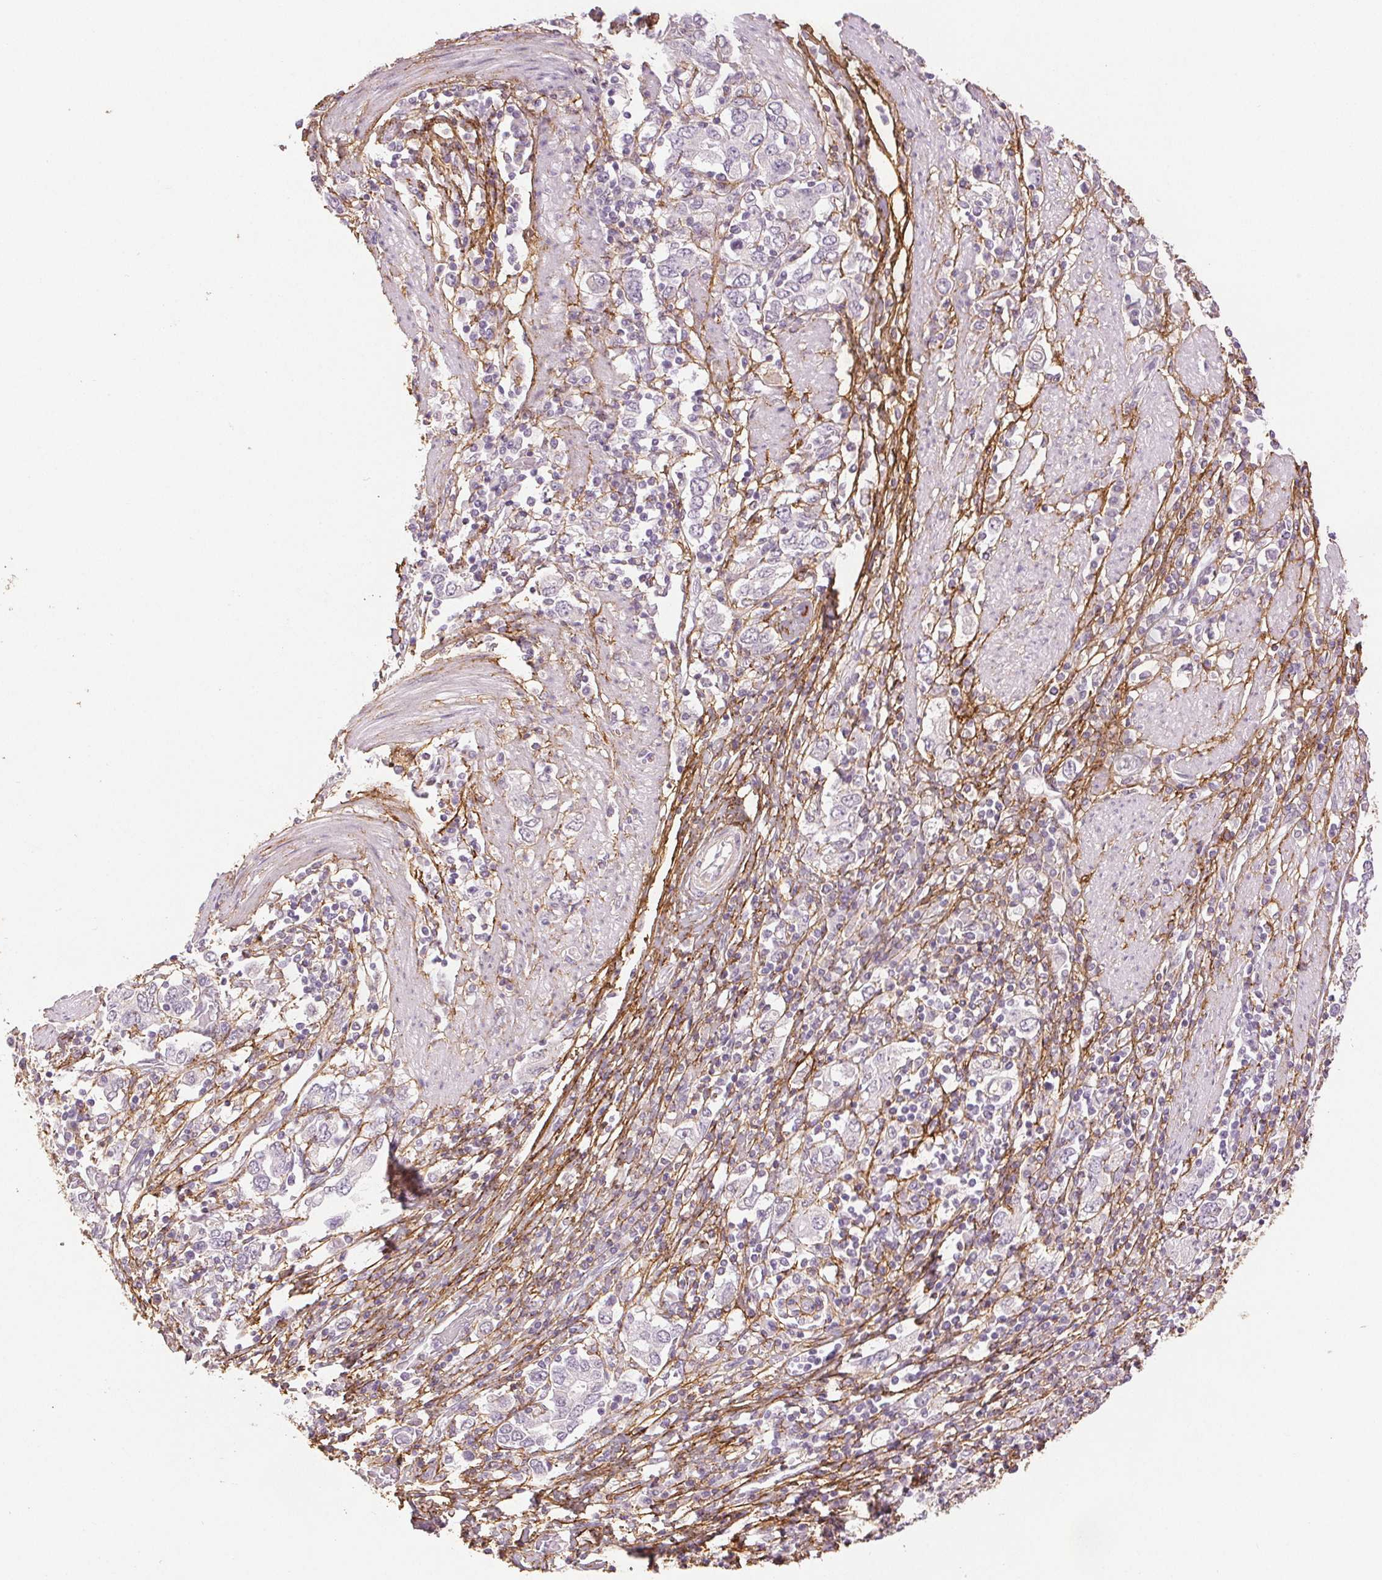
{"staining": {"intensity": "negative", "quantity": "none", "location": "none"}, "tissue": "stomach cancer", "cell_type": "Tumor cells", "image_type": "cancer", "snomed": [{"axis": "morphology", "description": "Adenocarcinoma, NOS"}, {"axis": "topography", "description": "Stomach, upper"}, {"axis": "topography", "description": "Stomach"}], "caption": "Immunohistochemistry image of neoplastic tissue: human stomach cancer stained with DAB displays no significant protein positivity in tumor cells.", "gene": "FBN1", "patient": {"sex": "male", "age": 62}}